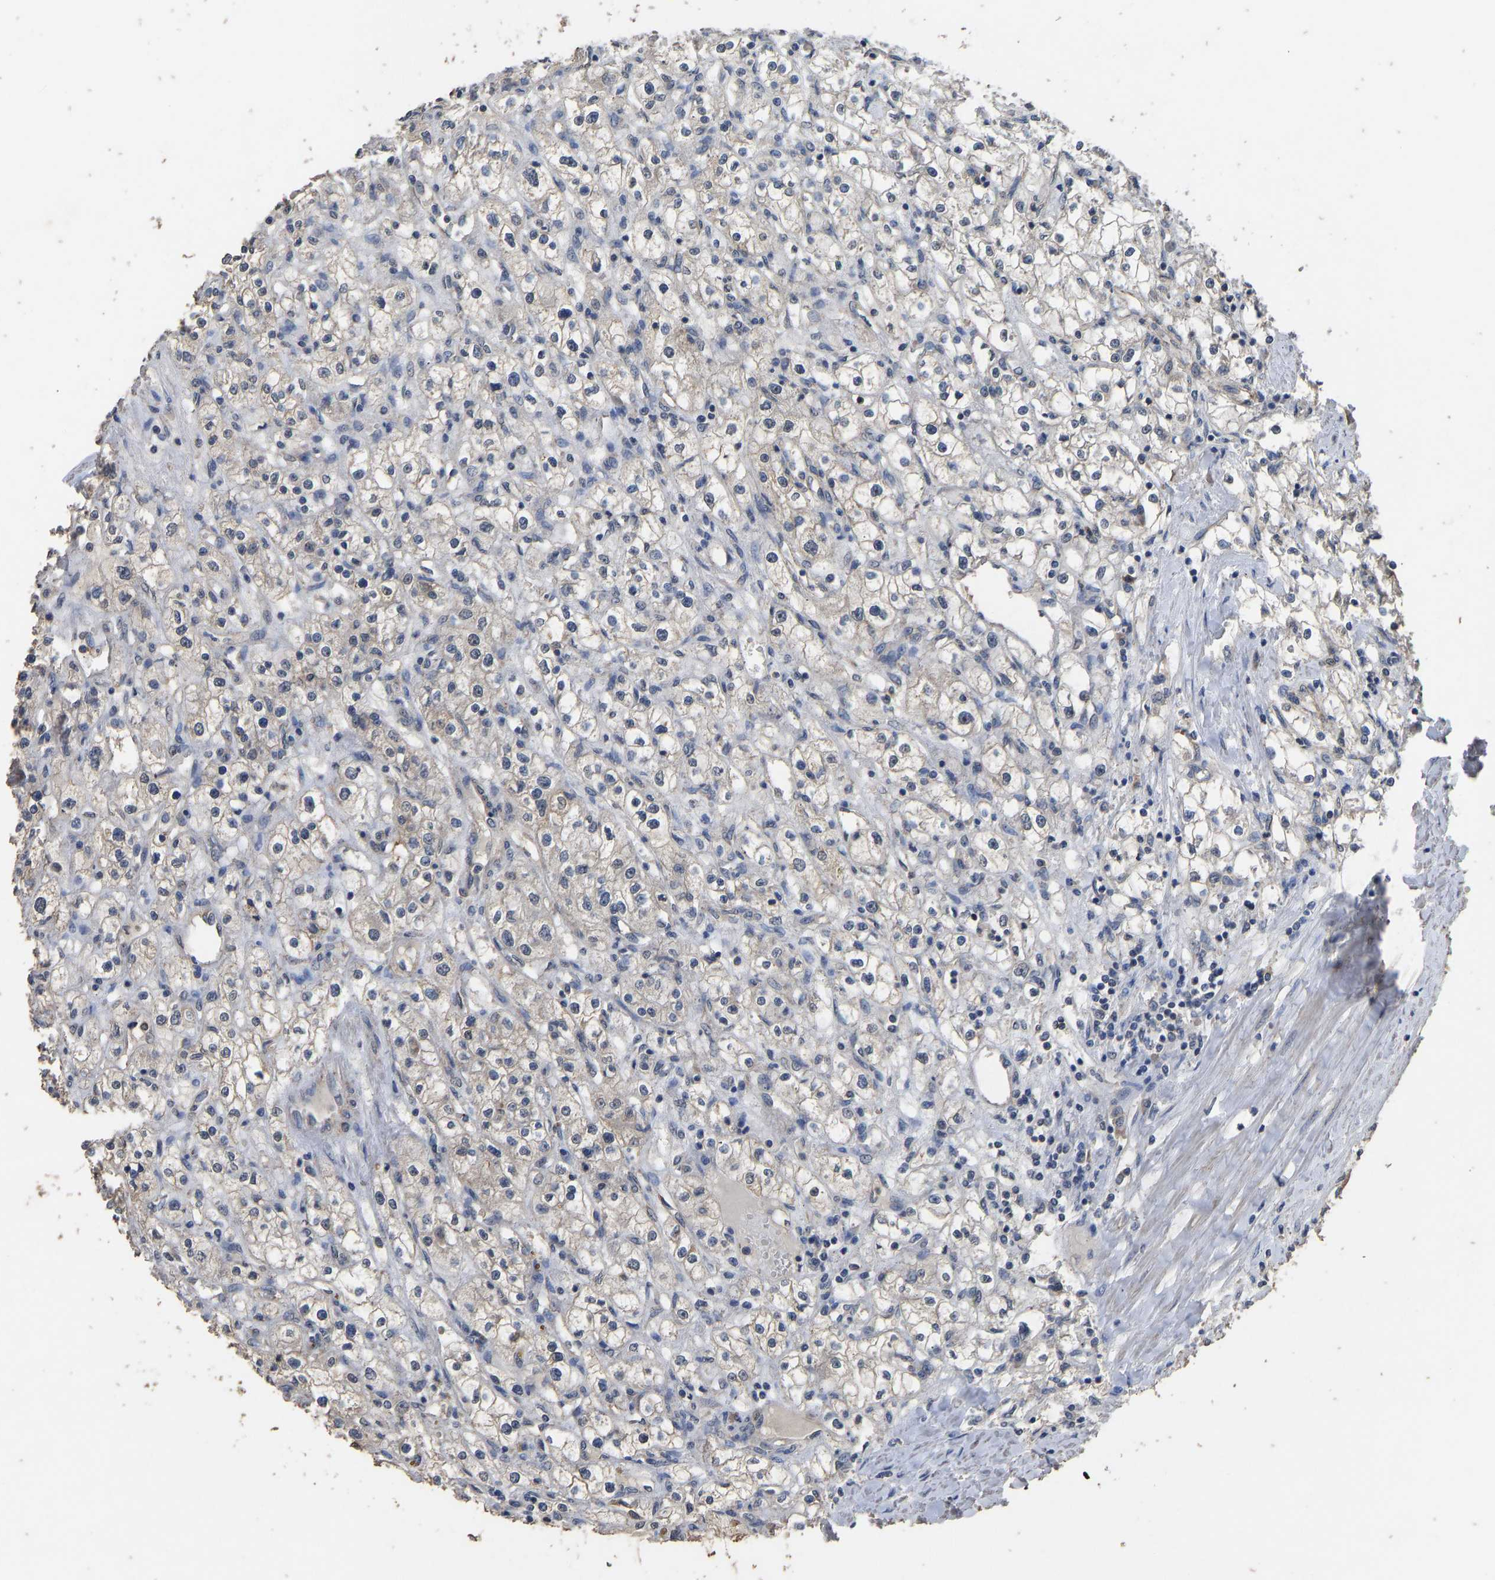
{"staining": {"intensity": "negative", "quantity": "none", "location": "none"}, "tissue": "renal cancer", "cell_type": "Tumor cells", "image_type": "cancer", "snomed": [{"axis": "morphology", "description": "Adenocarcinoma, NOS"}, {"axis": "topography", "description": "Kidney"}], "caption": "This photomicrograph is of renal cancer stained with immunohistochemistry to label a protein in brown with the nuclei are counter-stained blue. There is no positivity in tumor cells.", "gene": "CIDEC", "patient": {"sex": "male", "age": 56}}